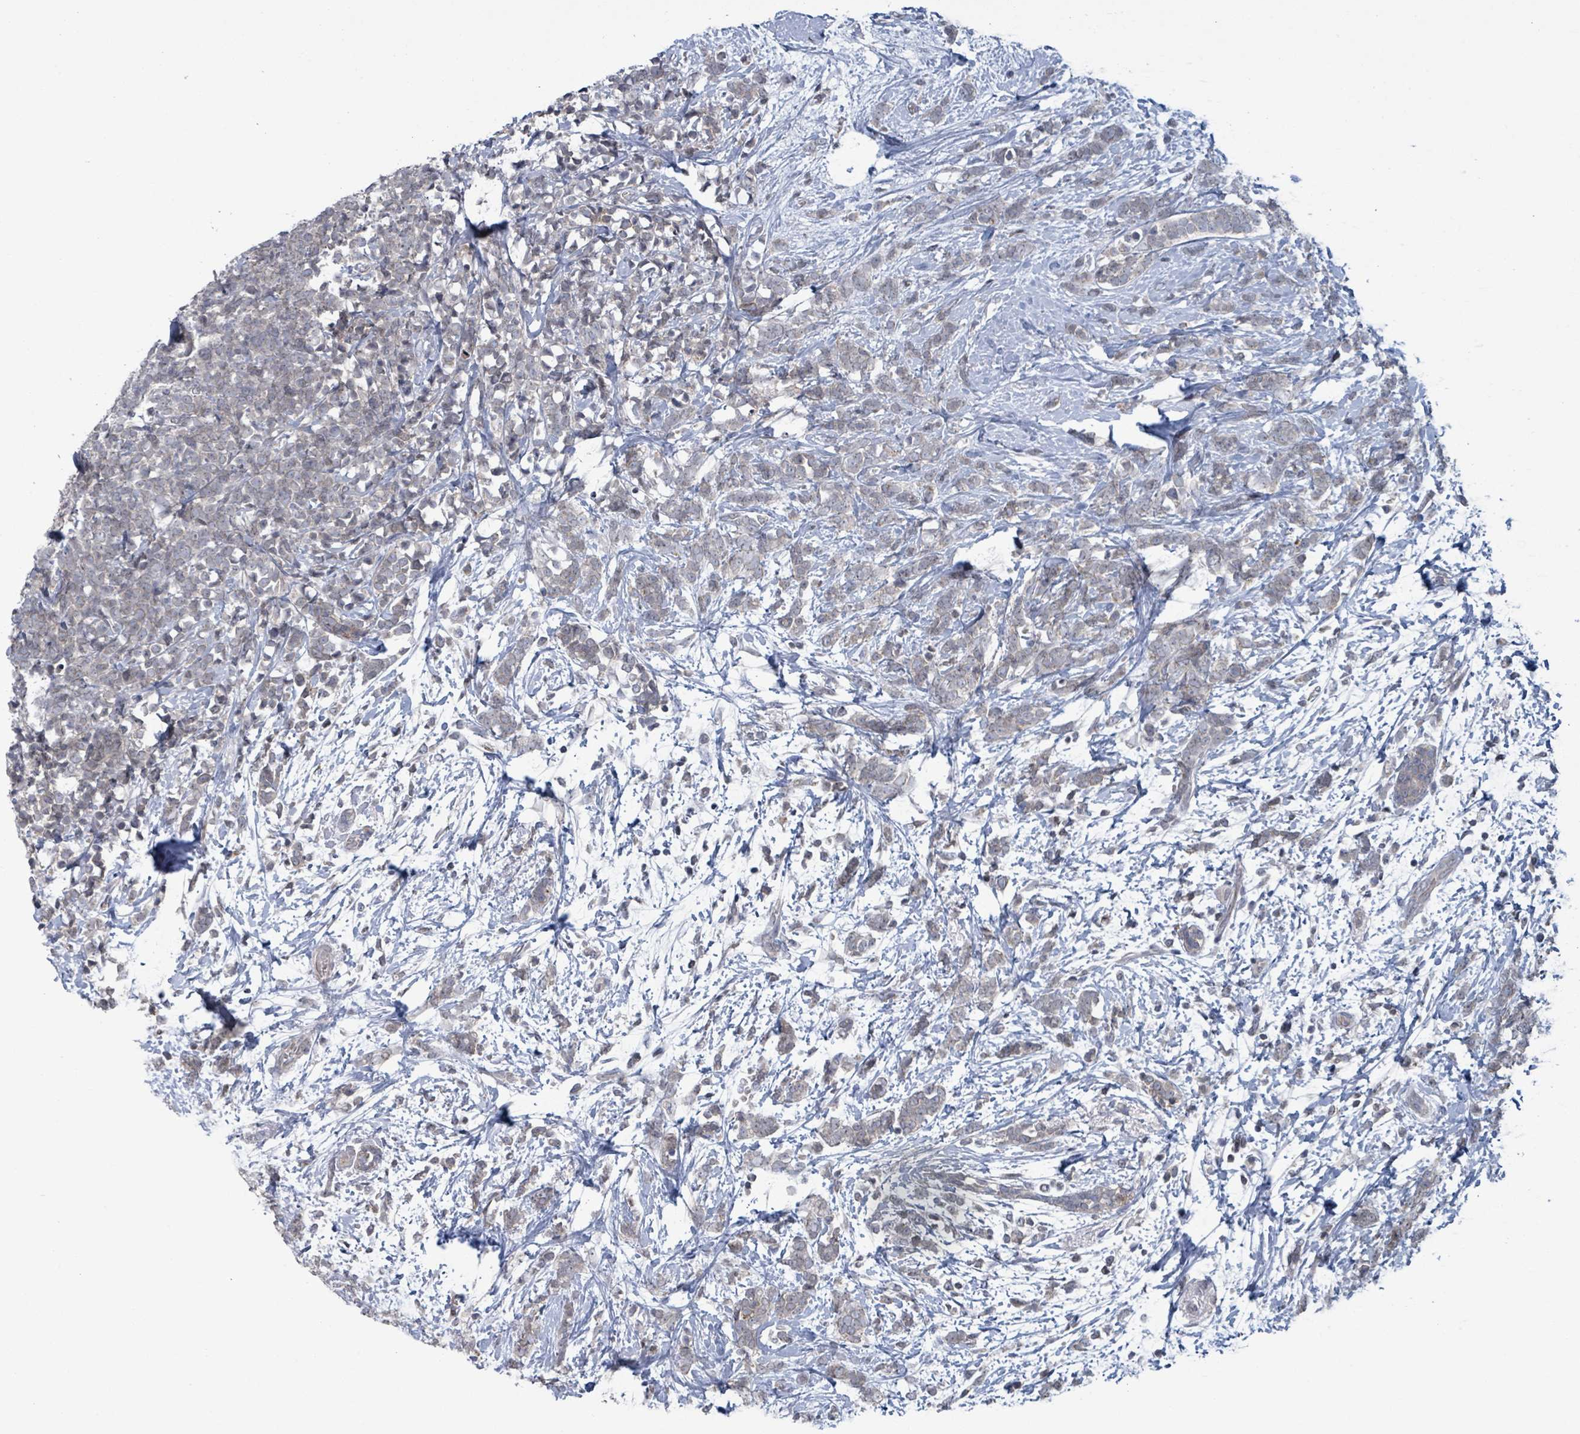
{"staining": {"intensity": "negative", "quantity": "none", "location": "none"}, "tissue": "breast cancer", "cell_type": "Tumor cells", "image_type": "cancer", "snomed": [{"axis": "morphology", "description": "Lobular carcinoma"}, {"axis": "topography", "description": "Breast"}], "caption": "Immunohistochemistry (IHC) of breast cancer (lobular carcinoma) exhibits no staining in tumor cells.", "gene": "GRM8", "patient": {"sex": "female", "age": 58}}